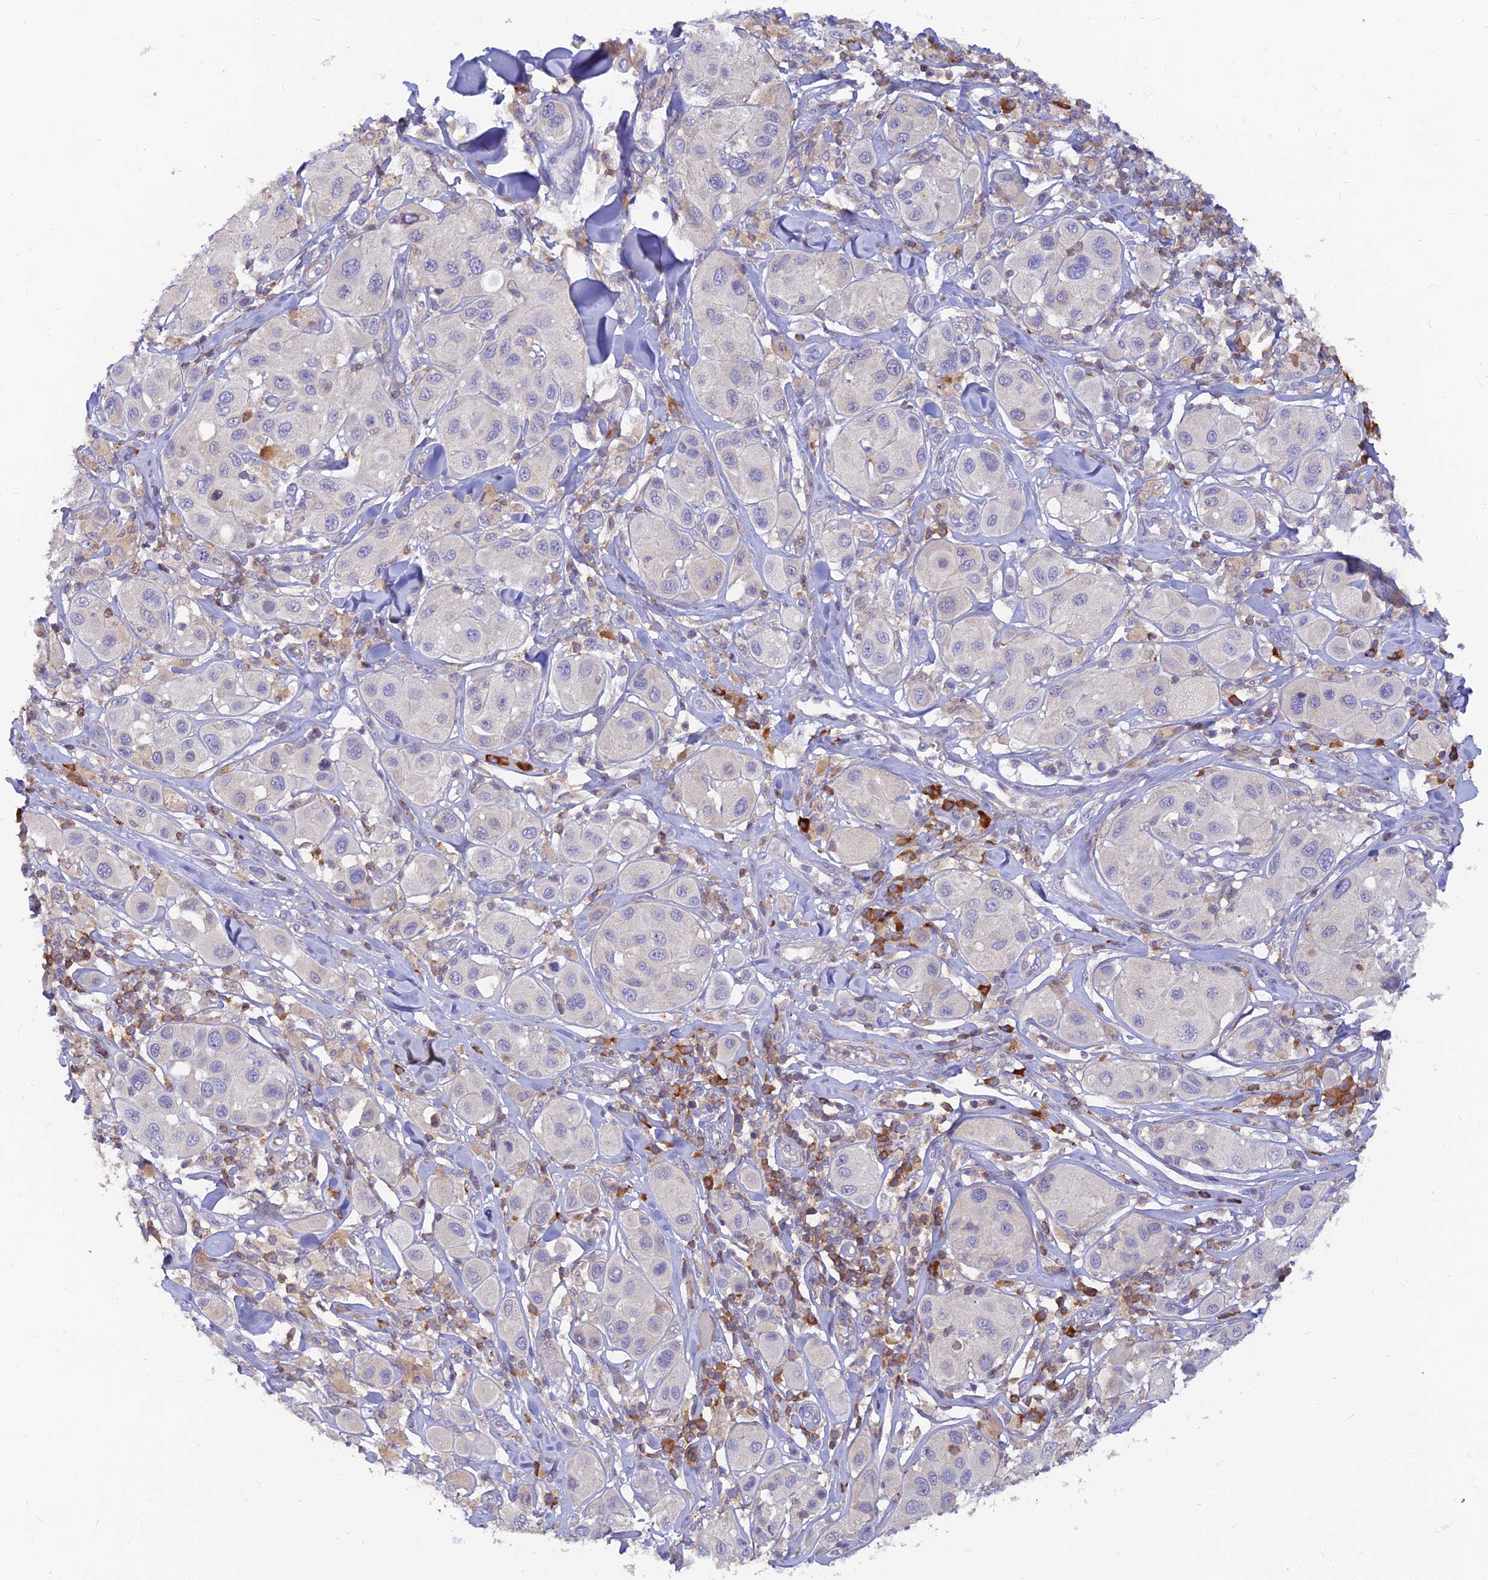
{"staining": {"intensity": "negative", "quantity": "none", "location": "none"}, "tissue": "melanoma", "cell_type": "Tumor cells", "image_type": "cancer", "snomed": [{"axis": "morphology", "description": "Malignant melanoma, Metastatic site"}, {"axis": "topography", "description": "Skin"}], "caption": "Image shows no protein positivity in tumor cells of malignant melanoma (metastatic site) tissue.", "gene": "DENND2D", "patient": {"sex": "male", "age": 41}}